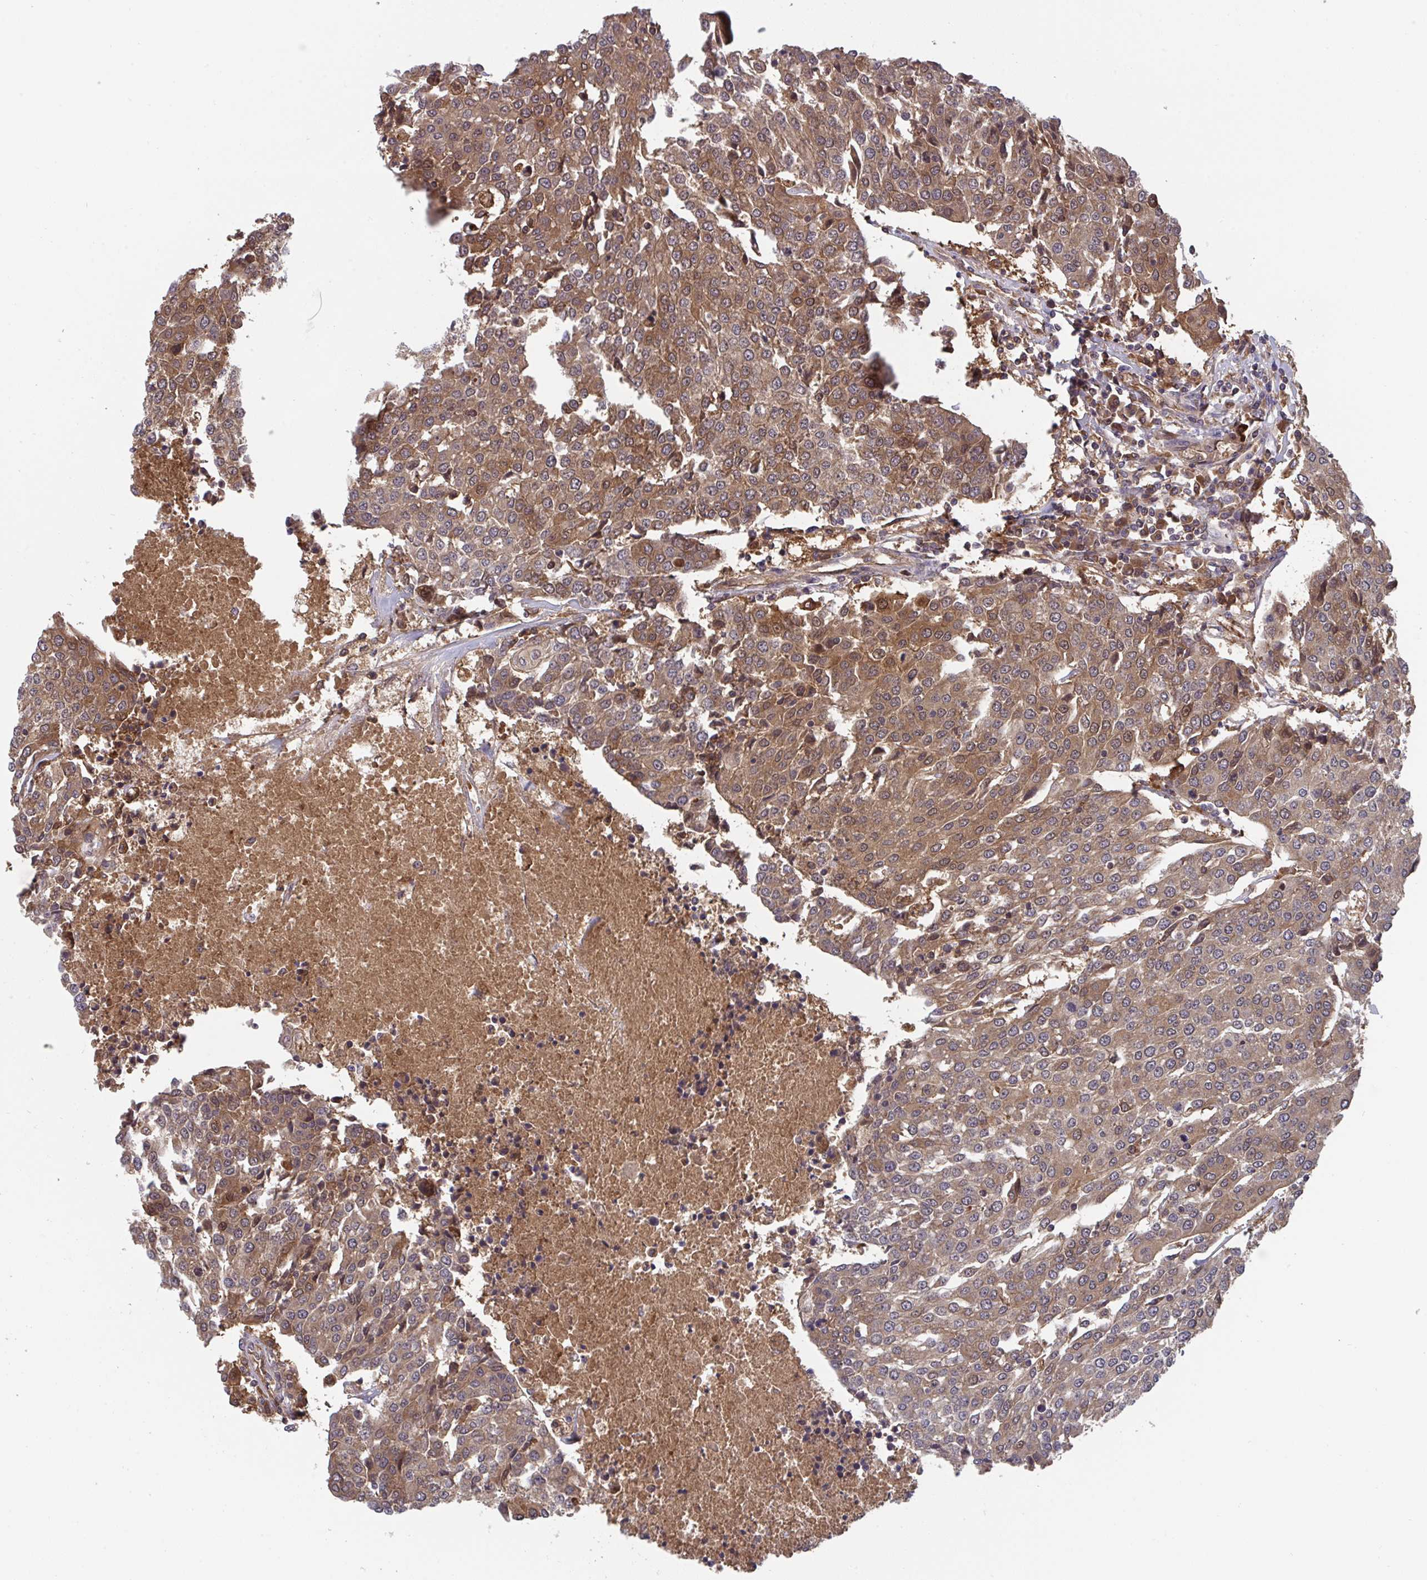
{"staining": {"intensity": "moderate", "quantity": ">75%", "location": "cytoplasmic/membranous,nuclear"}, "tissue": "urothelial cancer", "cell_type": "Tumor cells", "image_type": "cancer", "snomed": [{"axis": "morphology", "description": "Urothelial carcinoma, High grade"}, {"axis": "topography", "description": "Urinary bladder"}], "caption": "Brown immunohistochemical staining in human high-grade urothelial carcinoma displays moderate cytoplasmic/membranous and nuclear positivity in approximately >75% of tumor cells.", "gene": "TIGAR", "patient": {"sex": "female", "age": 85}}